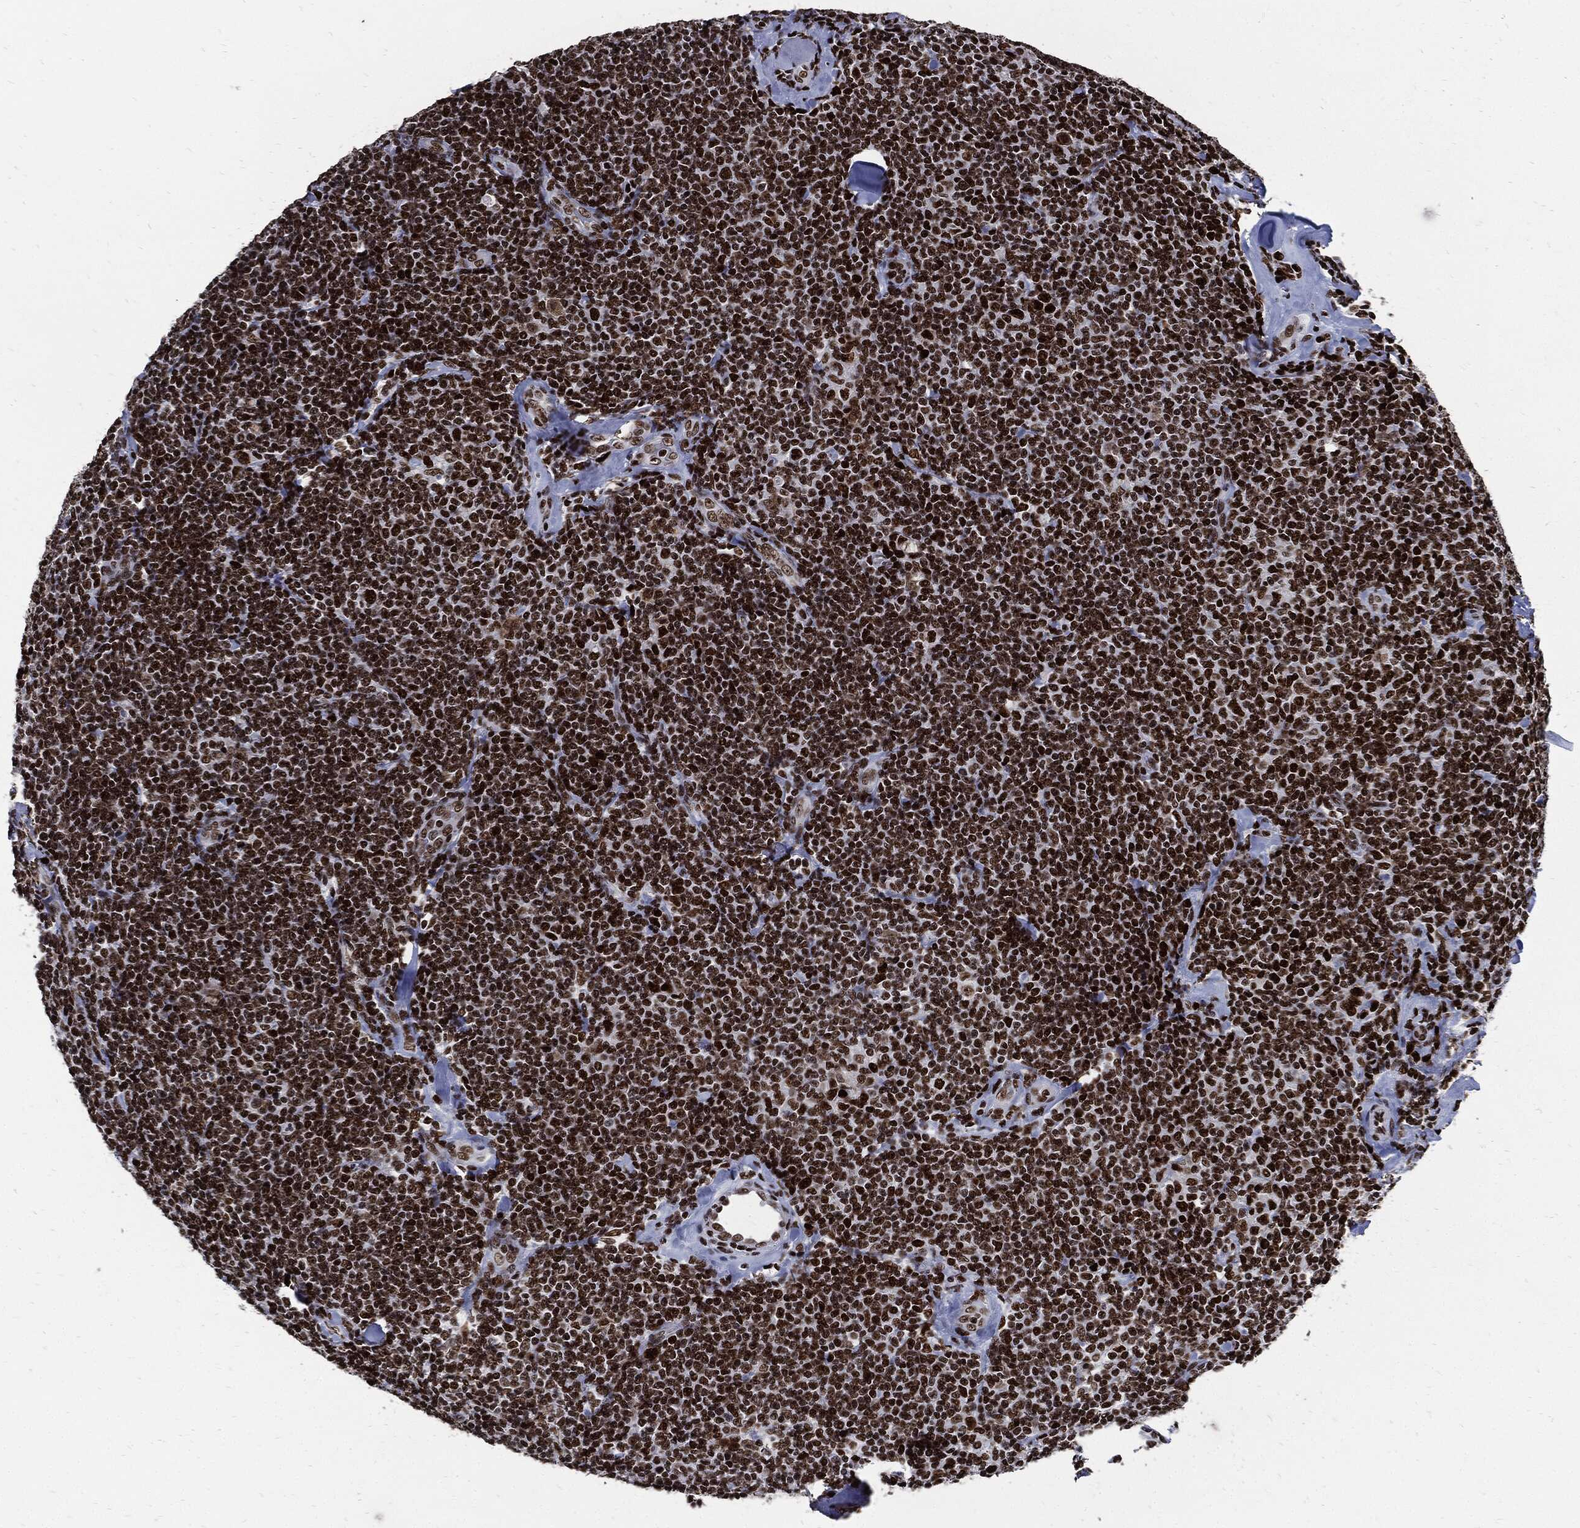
{"staining": {"intensity": "strong", "quantity": ">75%", "location": "nuclear"}, "tissue": "lymphoma", "cell_type": "Tumor cells", "image_type": "cancer", "snomed": [{"axis": "morphology", "description": "Malignant lymphoma, non-Hodgkin's type, Low grade"}, {"axis": "topography", "description": "Lymph node"}], "caption": "An IHC photomicrograph of tumor tissue is shown. Protein staining in brown labels strong nuclear positivity in low-grade malignant lymphoma, non-Hodgkin's type within tumor cells.", "gene": "TERF2", "patient": {"sex": "female", "age": 56}}